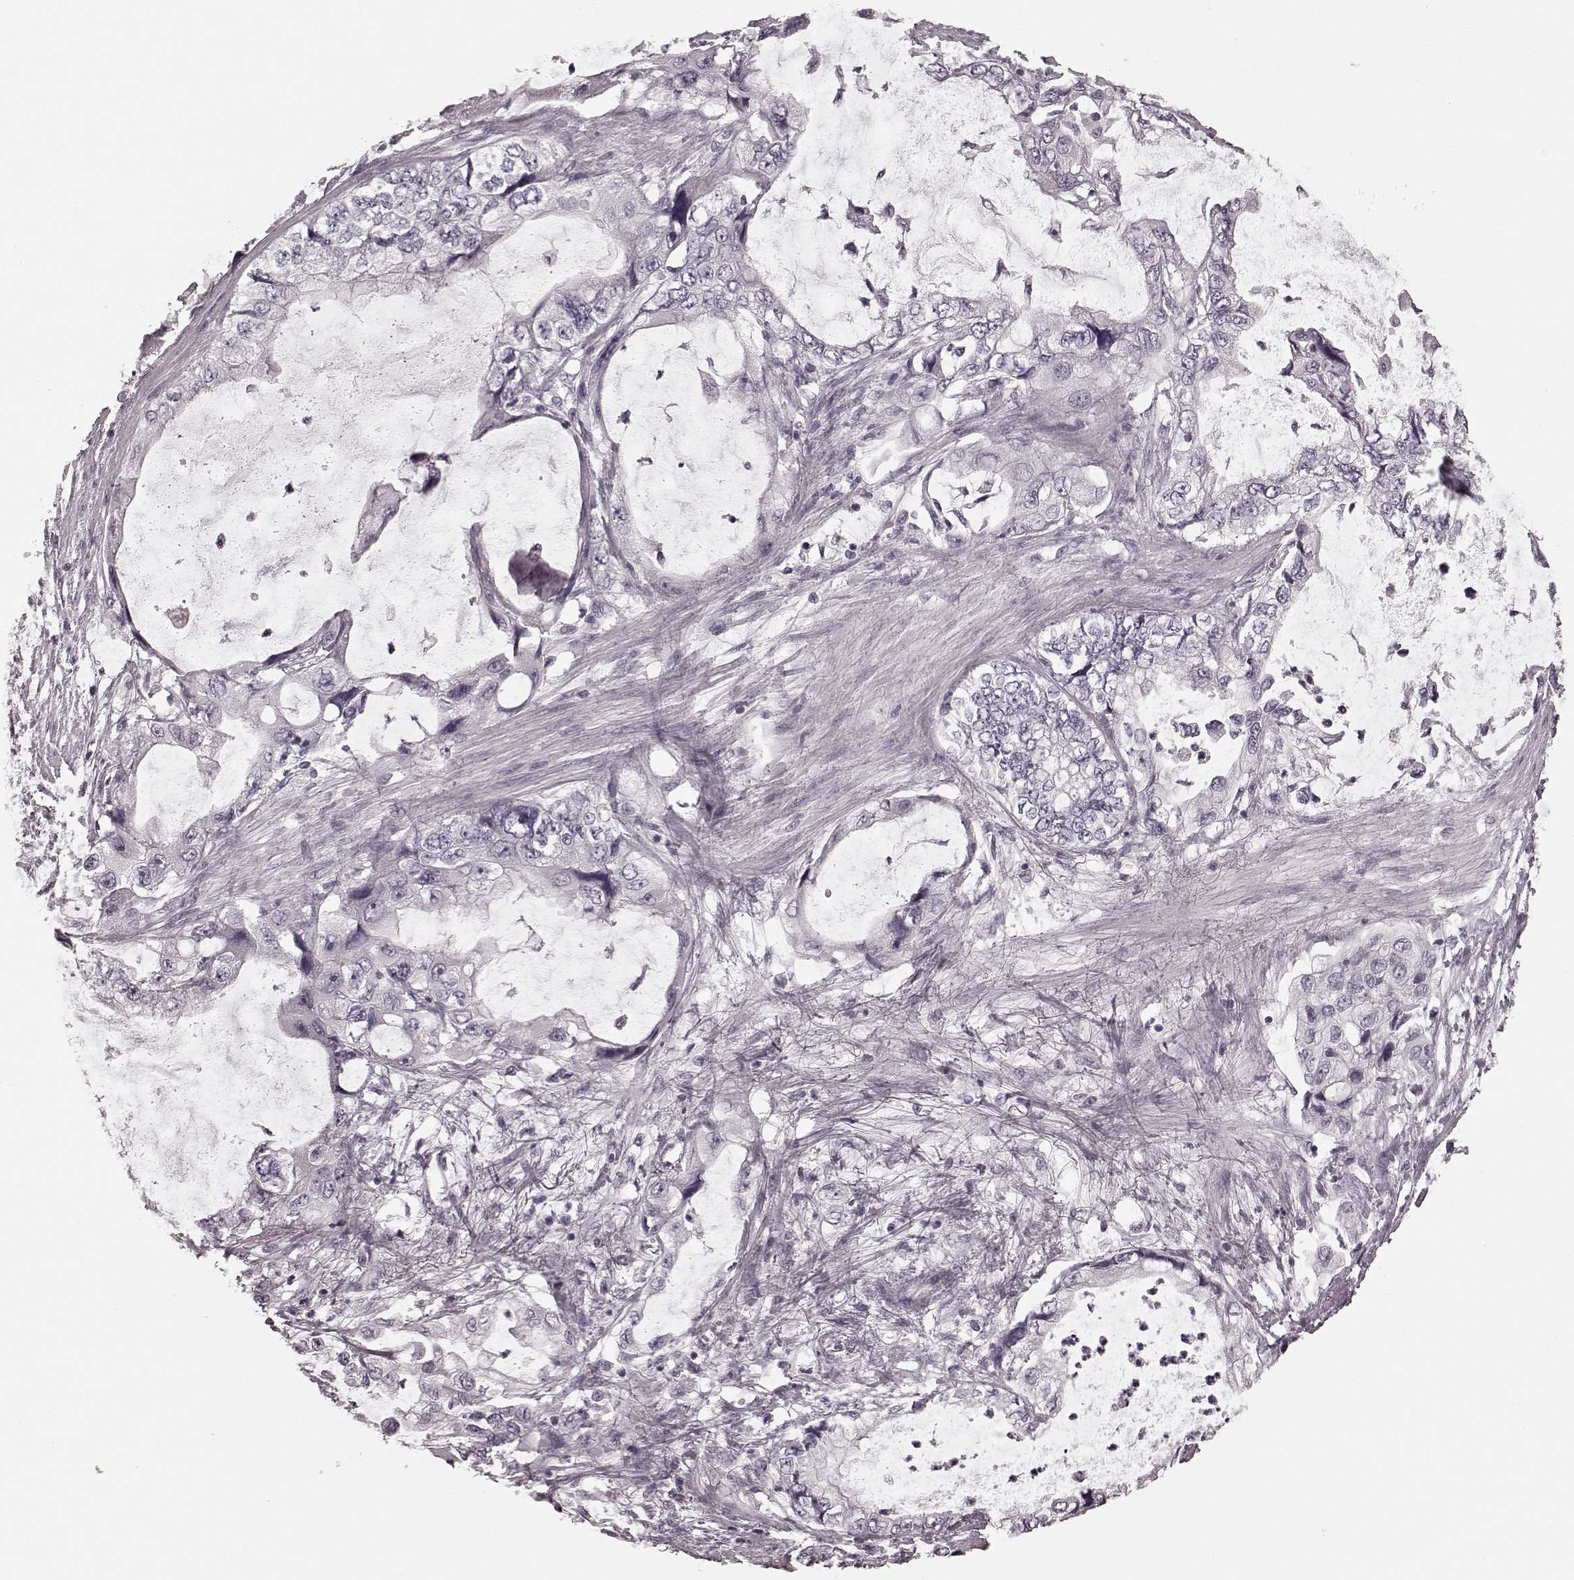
{"staining": {"intensity": "negative", "quantity": "none", "location": "none"}, "tissue": "stomach cancer", "cell_type": "Tumor cells", "image_type": "cancer", "snomed": [{"axis": "morphology", "description": "Adenocarcinoma, NOS"}, {"axis": "topography", "description": "Pancreas"}, {"axis": "topography", "description": "Stomach, upper"}, {"axis": "topography", "description": "Stomach"}], "caption": "An image of human stomach adenocarcinoma is negative for staining in tumor cells.", "gene": "PRKCE", "patient": {"sex": "male", "age": 77}}